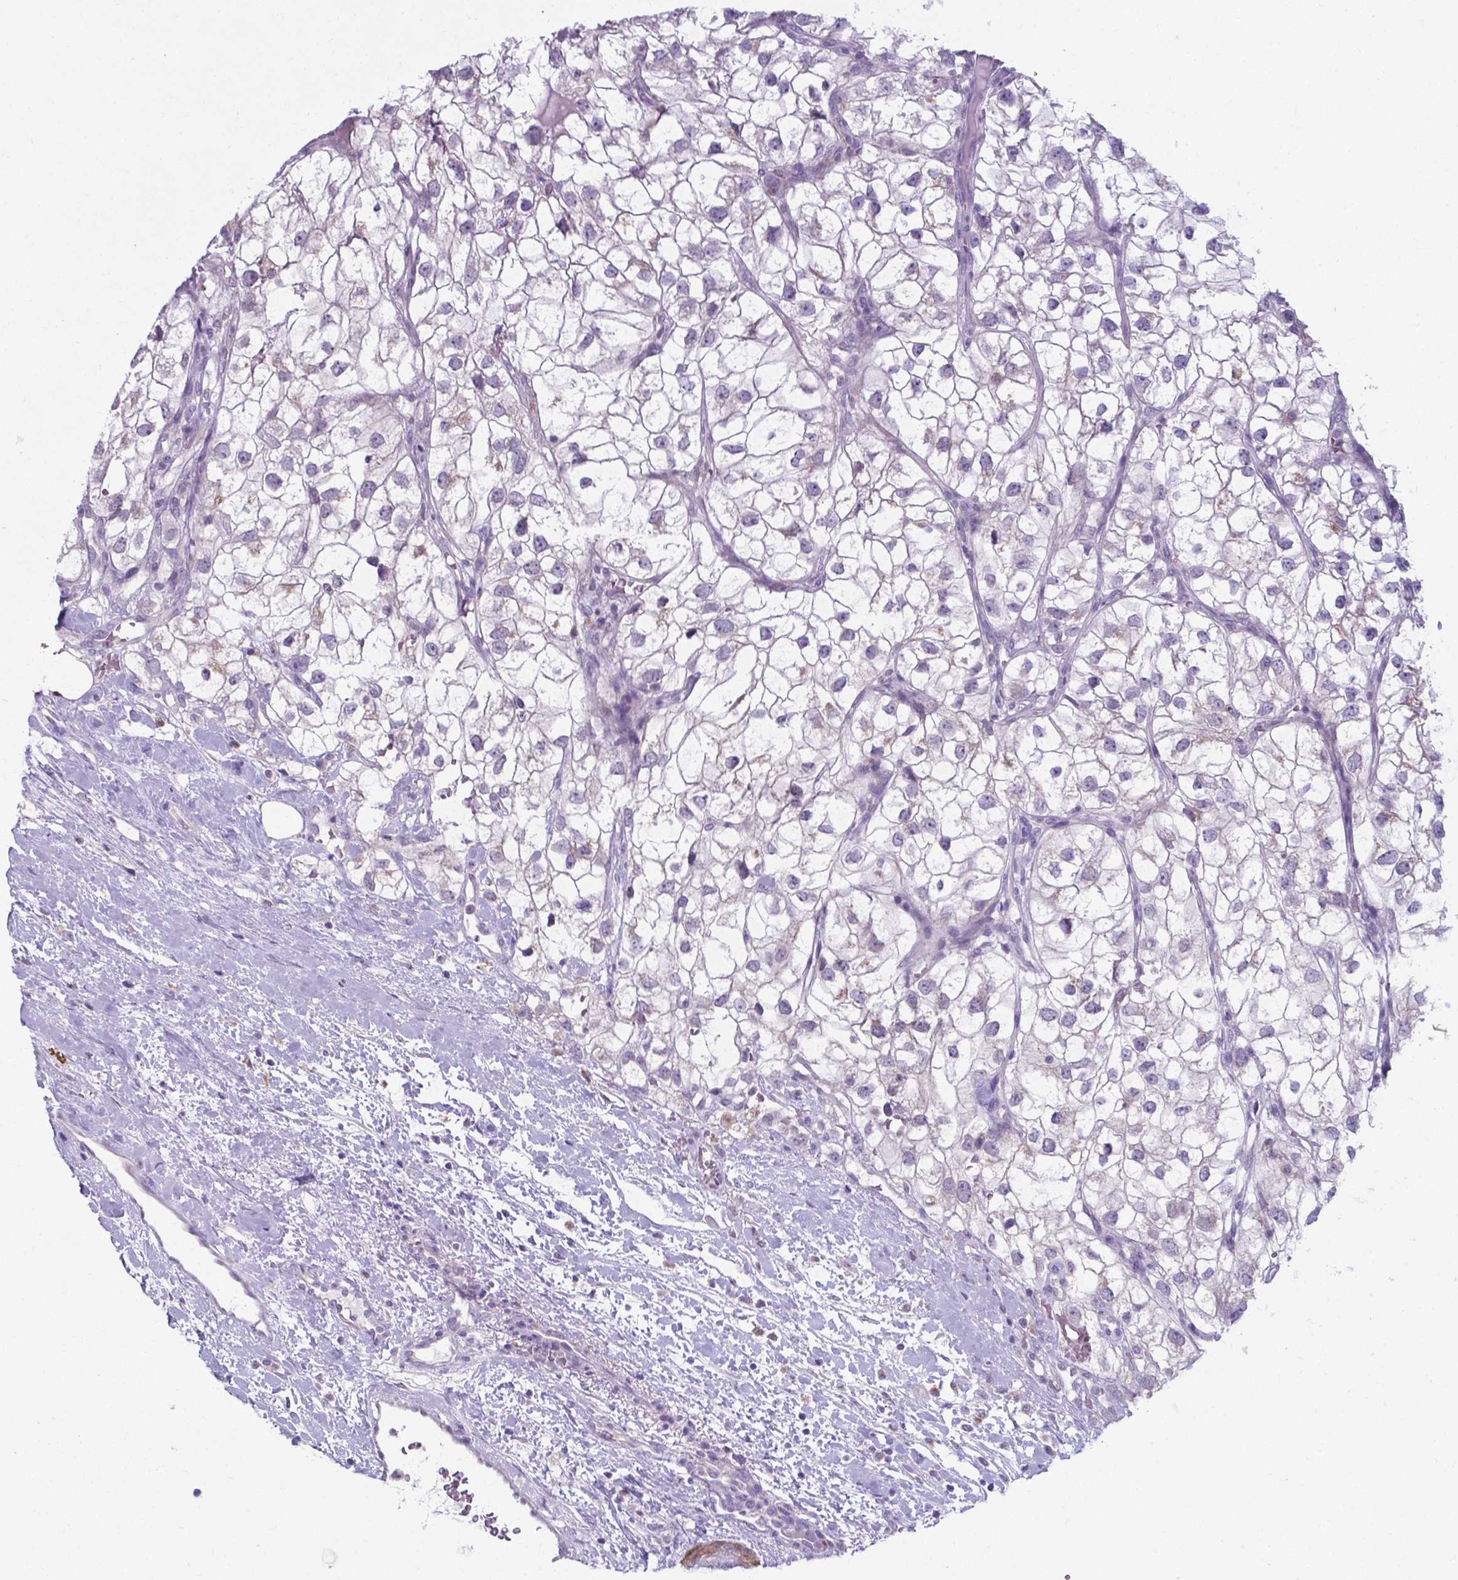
{"staining": {"intensity": "negative", "quantity": "none", "location": "none"}, "tissue": "renal cancer", "cell_type": "Tumor cells", "image_type": "cancer", "snomed": [{"axis": "morphology", "description": "Adenocarcinoma, NOS"}, {"axis": "topography", "description": "Kidney"}], "caption": "Tumor cells show no significant protein positivity in renal adenocarcinoma.", "gene": "AP5B1", "patient": {"sex": "male", "age": 59}}